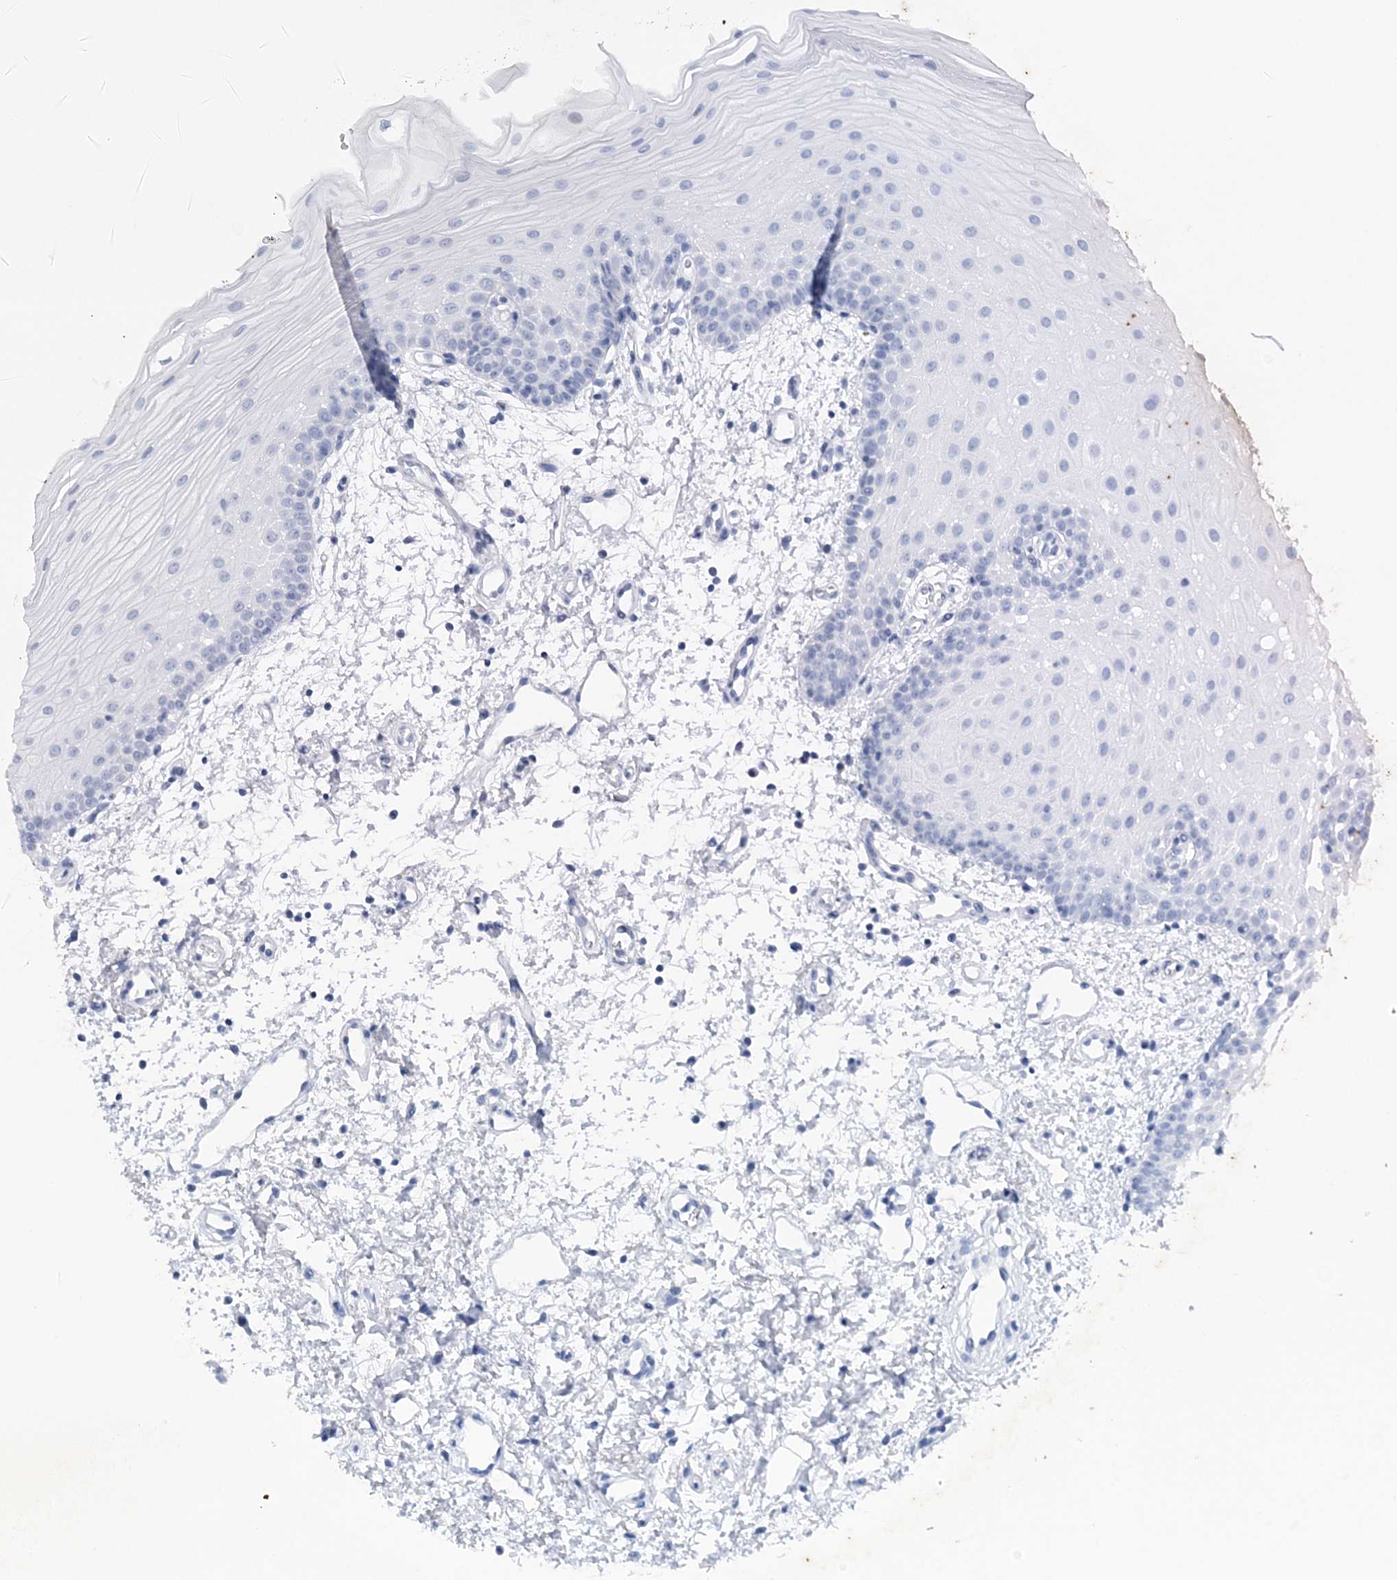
{"staining": {"intensity": "negative", "quantity": "none", "location": "none"}, "tissue": "oral mucosa", "cell_type": "Squamous epithelial cells", "image_type": "normal", "snomed": [{"axis": "morphology", "description": "Normal tissue, NOS"}, {"axis": "morphology", "description": "Squamous cell carcinoma, NOS"}, {"axis": "topography", "description": "Oral tissue"}, {"axis": "topography", "description": "Head-Neck"}], "caption": "This is a micrograph of IHC staining of benign oral mucosa, which shows no staining in squamous epithelial cells.", "gene": "RAB11FIP5", "patient": {"sex": "male", "age": 68}}